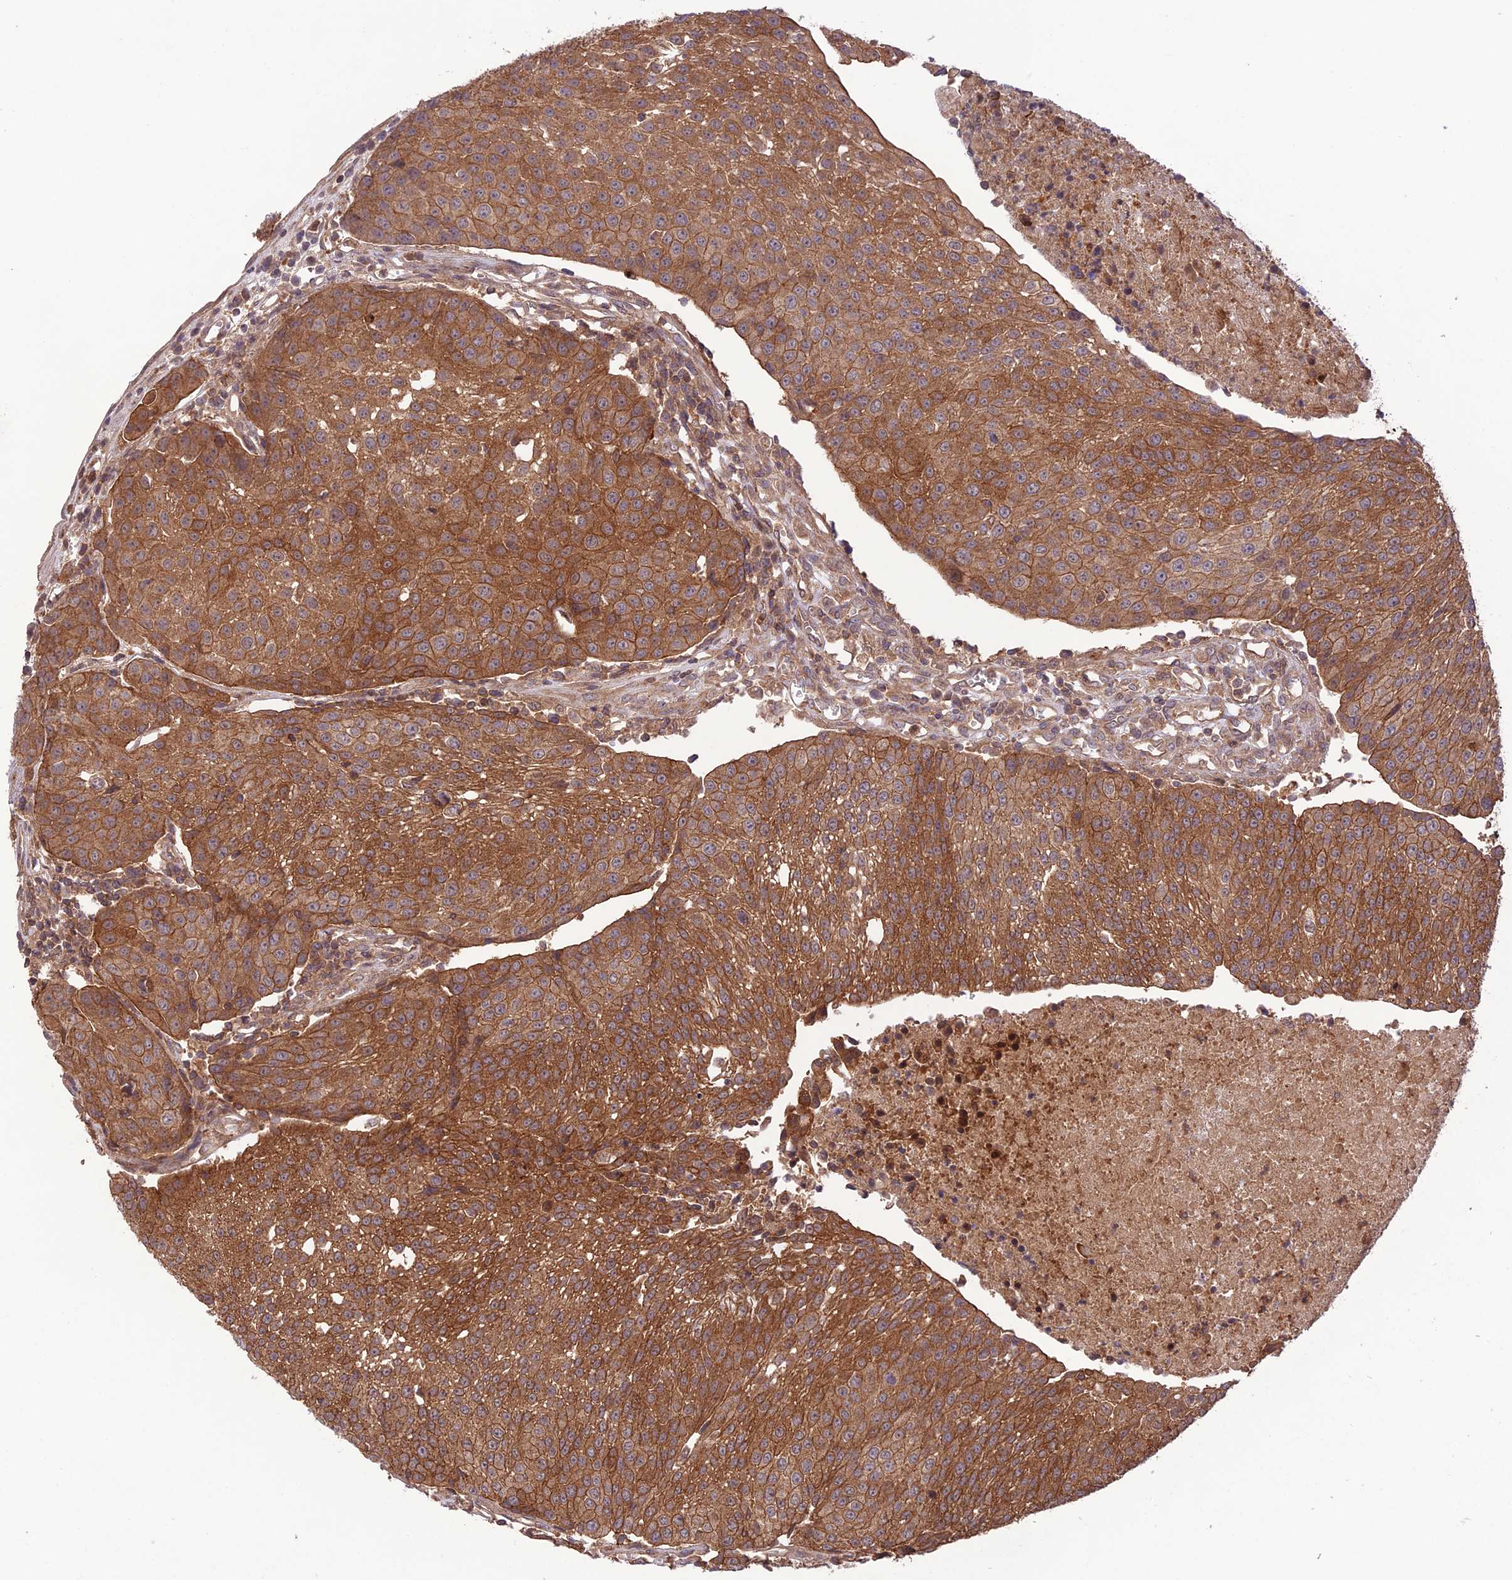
{"staining": {"intensity": "moderate", "quantity": ">75%", "location": "cytoplasmic/membranous"}, "tissue": "urothelial cancer", "cell_type": "Tumor cells", "image_type": "cancer", "snomed": [{"axis": "morphology", "description": "Urothelial carcinoma, High grade"}, {"axis": "topography", "description": "Urinary bladder"}], "caption": "Moderate cytoplasmic/membranous protein positivity is seen in about >75% of tumor cells in urothelial carcinoma (high-grade). (DAB (3,3'-diaminobenzidine) = brown stain, brightfield microscopy at high magnification).", "gene": "FCHSD1", "patient": {"sex": "female", "age": 85}}